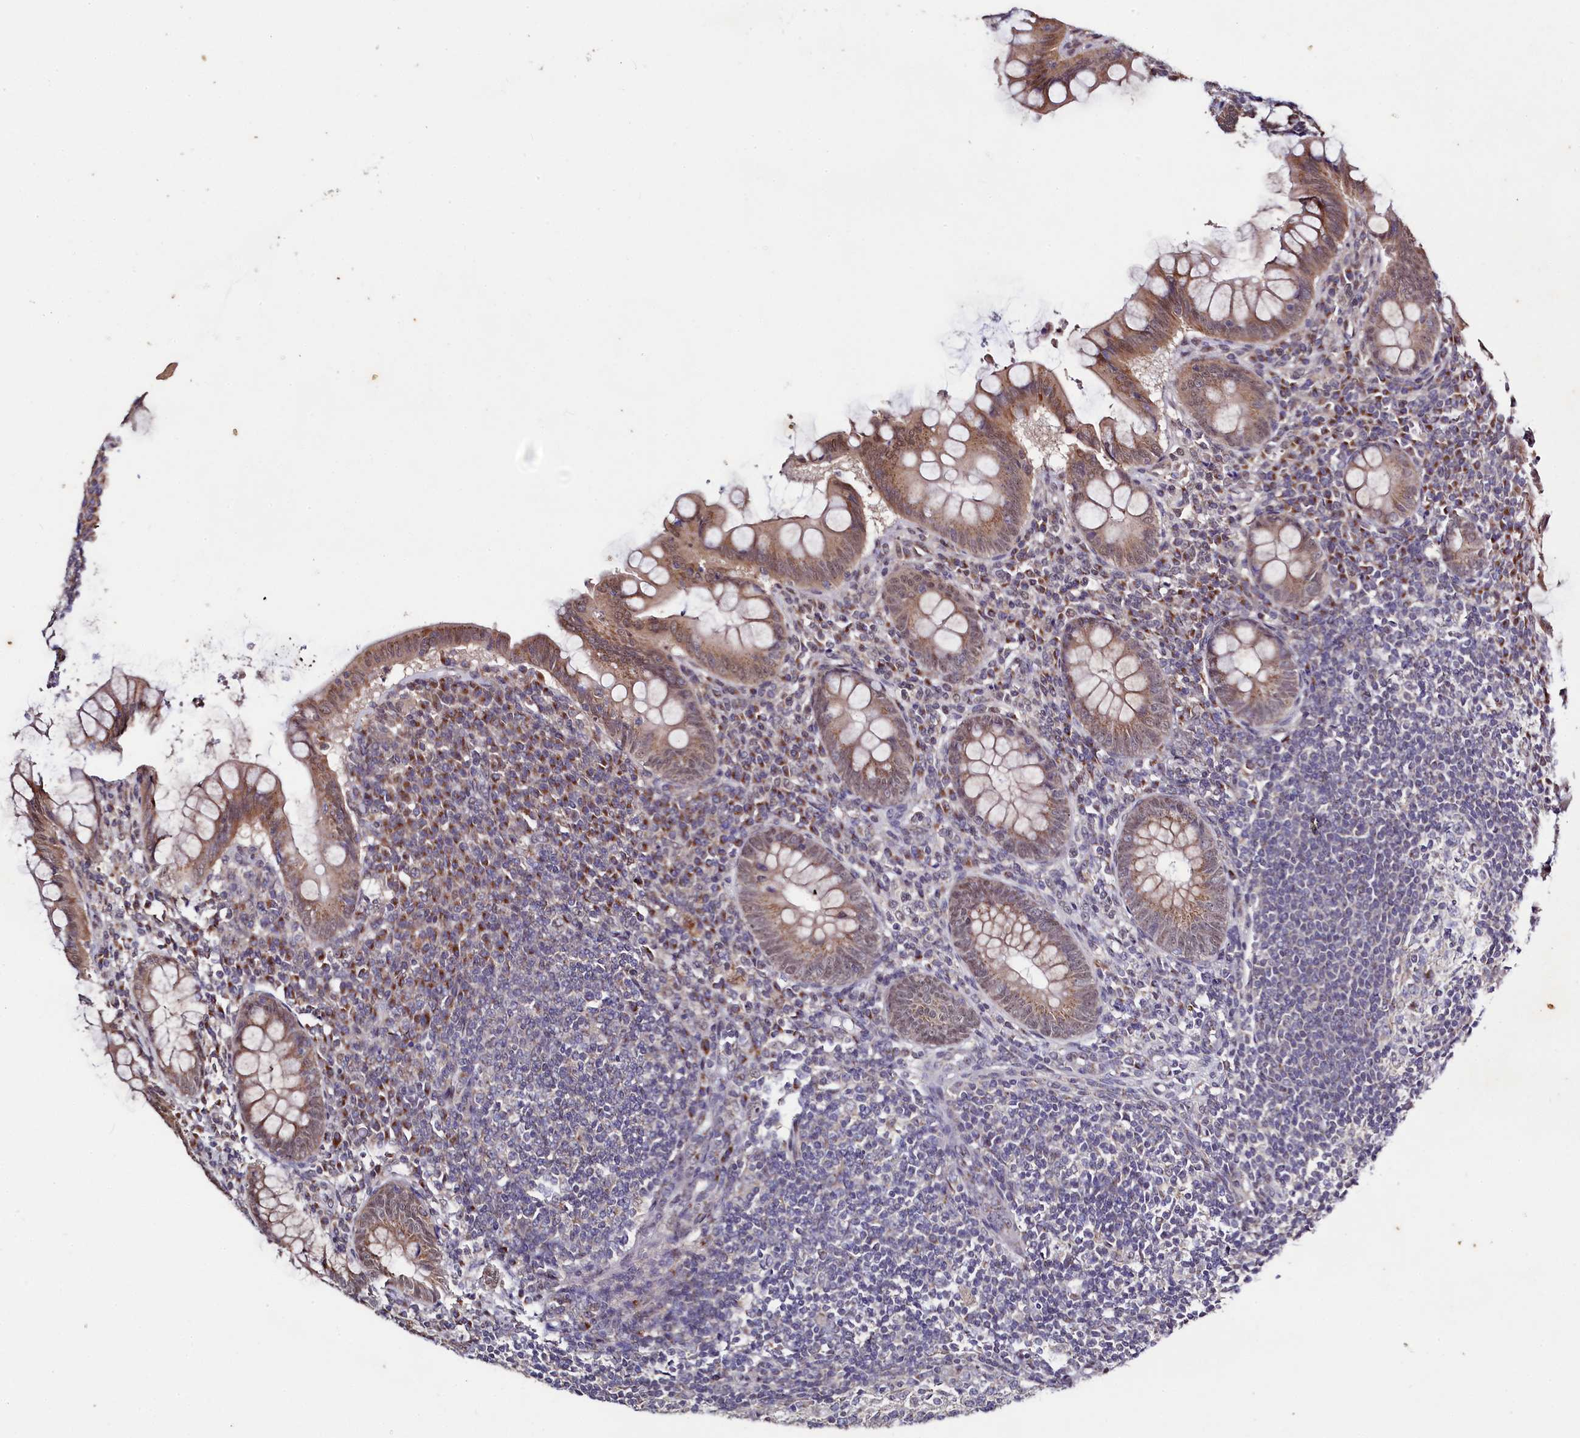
{"staining": {"intensity": "moderate", "quantity": ">75%", "location": "cytoplasmic/membranous"}, "tissue": "appendix", "cell_type": "Glandular cells", "image_type": "normal", "snomed": [{"axis": "morphology", "description": "Normal tissue, NOS"}, {"axis": "topography", "description": "Appendix"}], "caption": "DAB immunohistochemical staining of unremarkable appendix exhibits moderate cytoplasmic/membranous protein positivity in about >75% of glandular cells.", "gene": "SEC24C", "patient": {"sex": "female", "age": 33}}